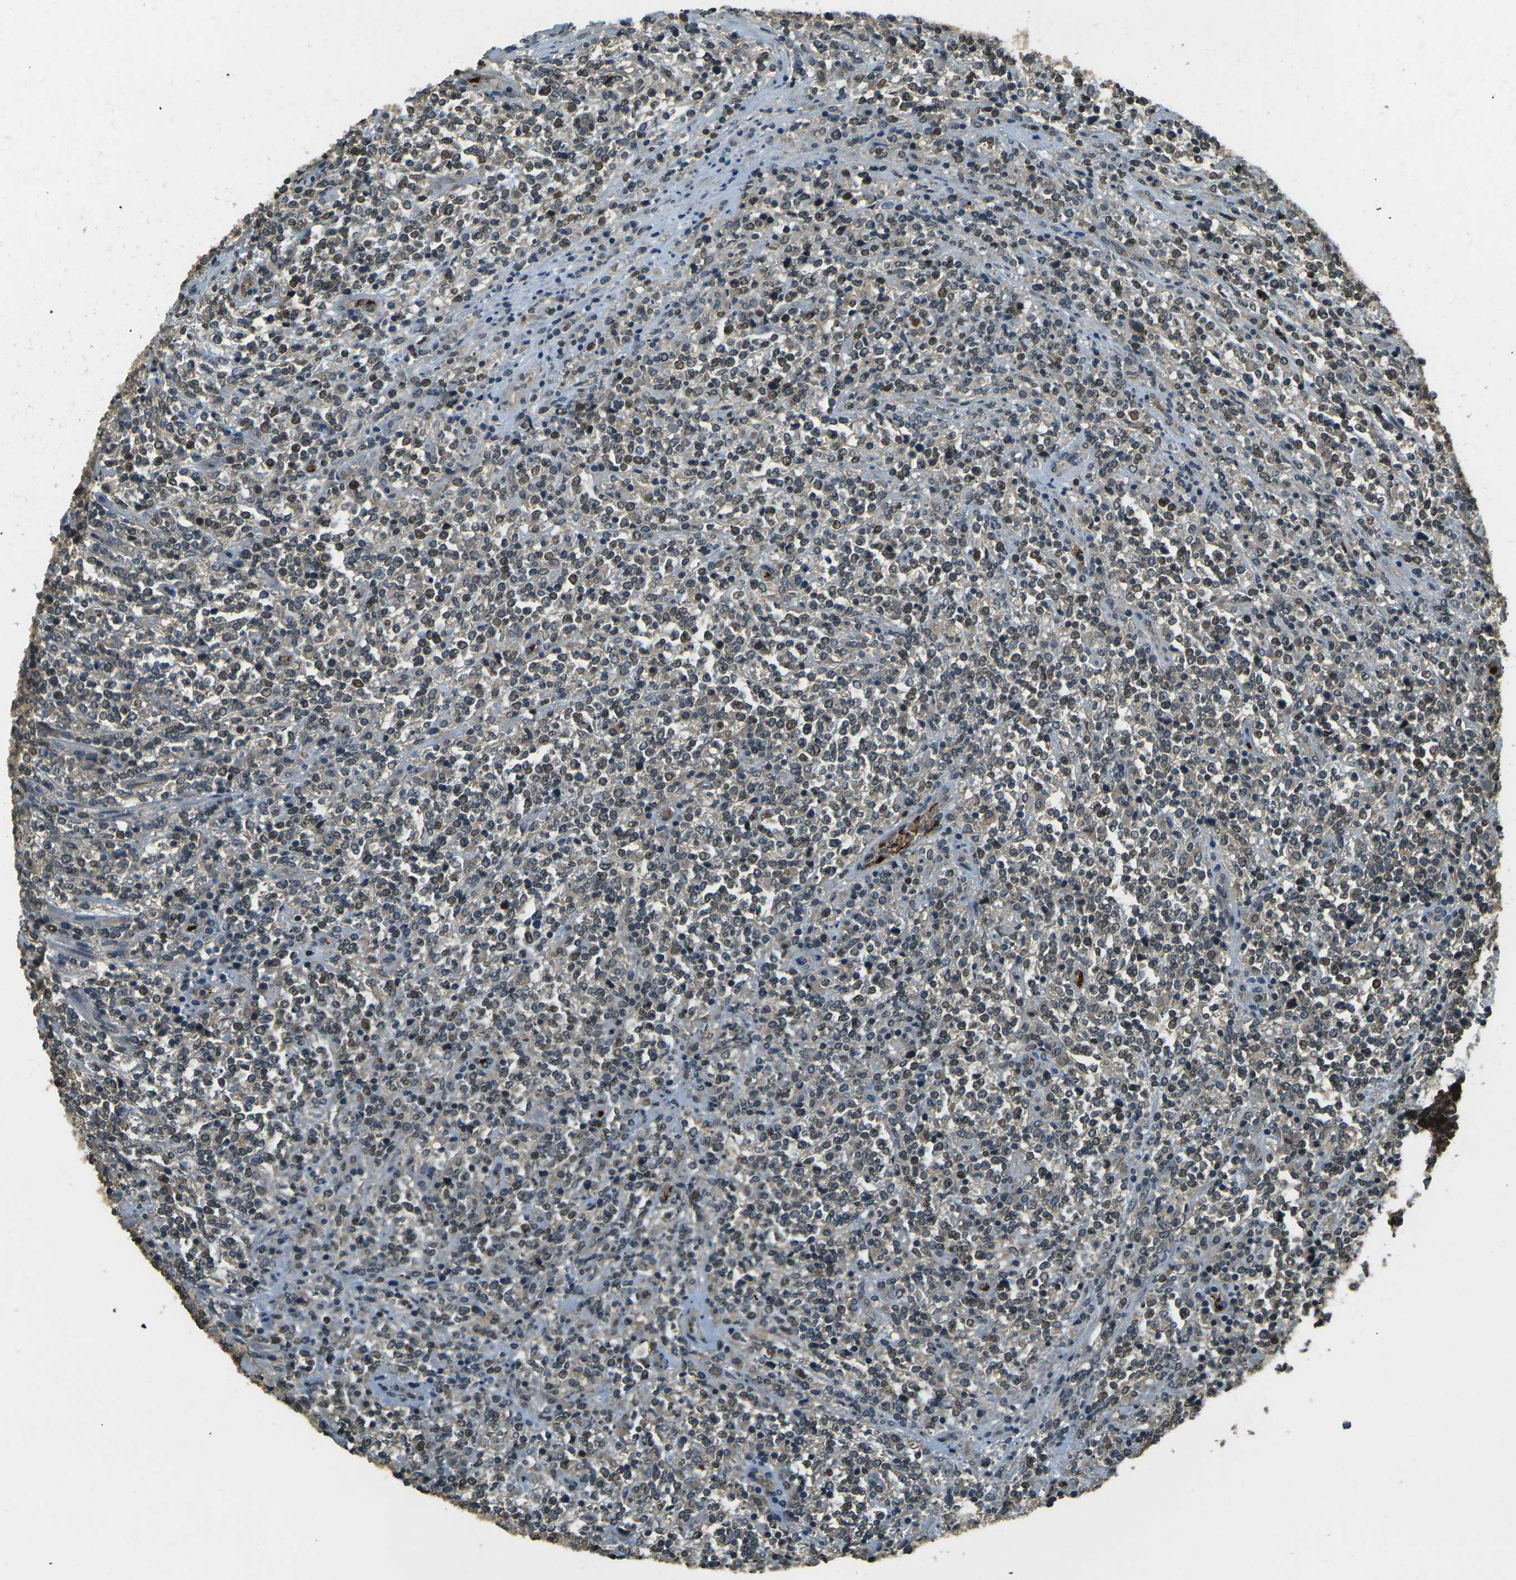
{"staining": {"intensity": "moderate", "quantity": "<25%", "location": "cytoplasmic/membranous,nuclear"}, "tissue": "lymphoma", "cell_type": "Tumor cells", "image_type": "cancer", "snomed": [{"axis": "morphology", "description": "Malignant lymphoma, non-Hodgkin's type, High grade"}, {"axis": "topography", "description": "Soft tissue"}], "caption": "Immunohistochemical staining of lymphoma displays low levels of moderate cytoplasmic/membranous and nuclear protein expression in about <25% of tumor cells.", "gene": "TOR1A", "patient": {"sex": "male", "age": 18}}